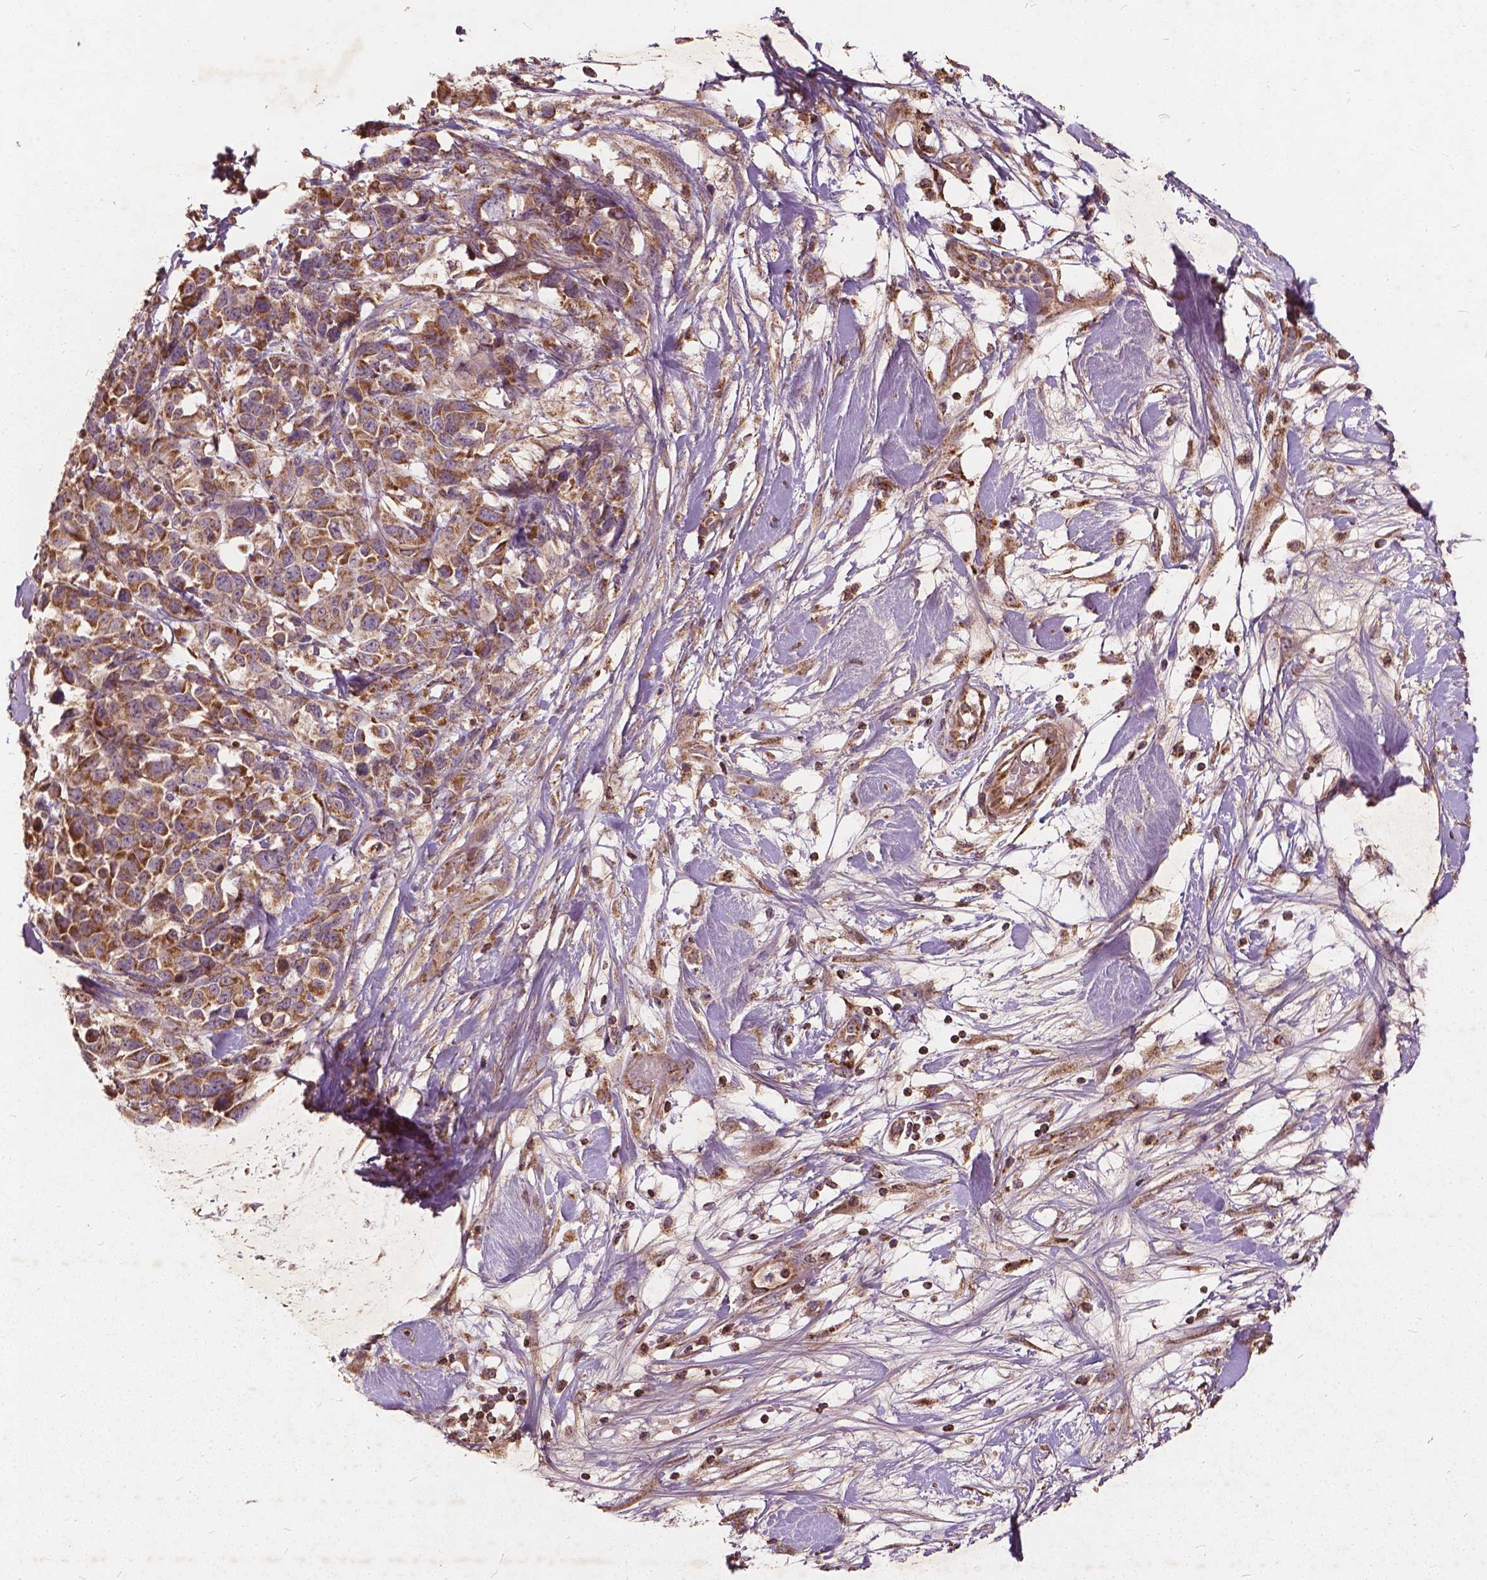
{"staining": {"intensity": "moderate", "quantity": ">75%", "location": "cytoplasmic/membranous"}, "tissue": "melanoma", "cell_type": "Tumor cells", "image_type": "cancer", "snomed": [{"axis": "morphology", "description": "Malignant melanoma, Metastatic site"}, {"axis": "topography", "description": "Skin"}], "caption": "Human melanoma stained with a brown dye demonstrates moderate cytoplasmic/membranous positive positivity in about >75% of tumor cells.", "gene": "UBXN2A", "patient": {"sex": "male", "age": 84}}